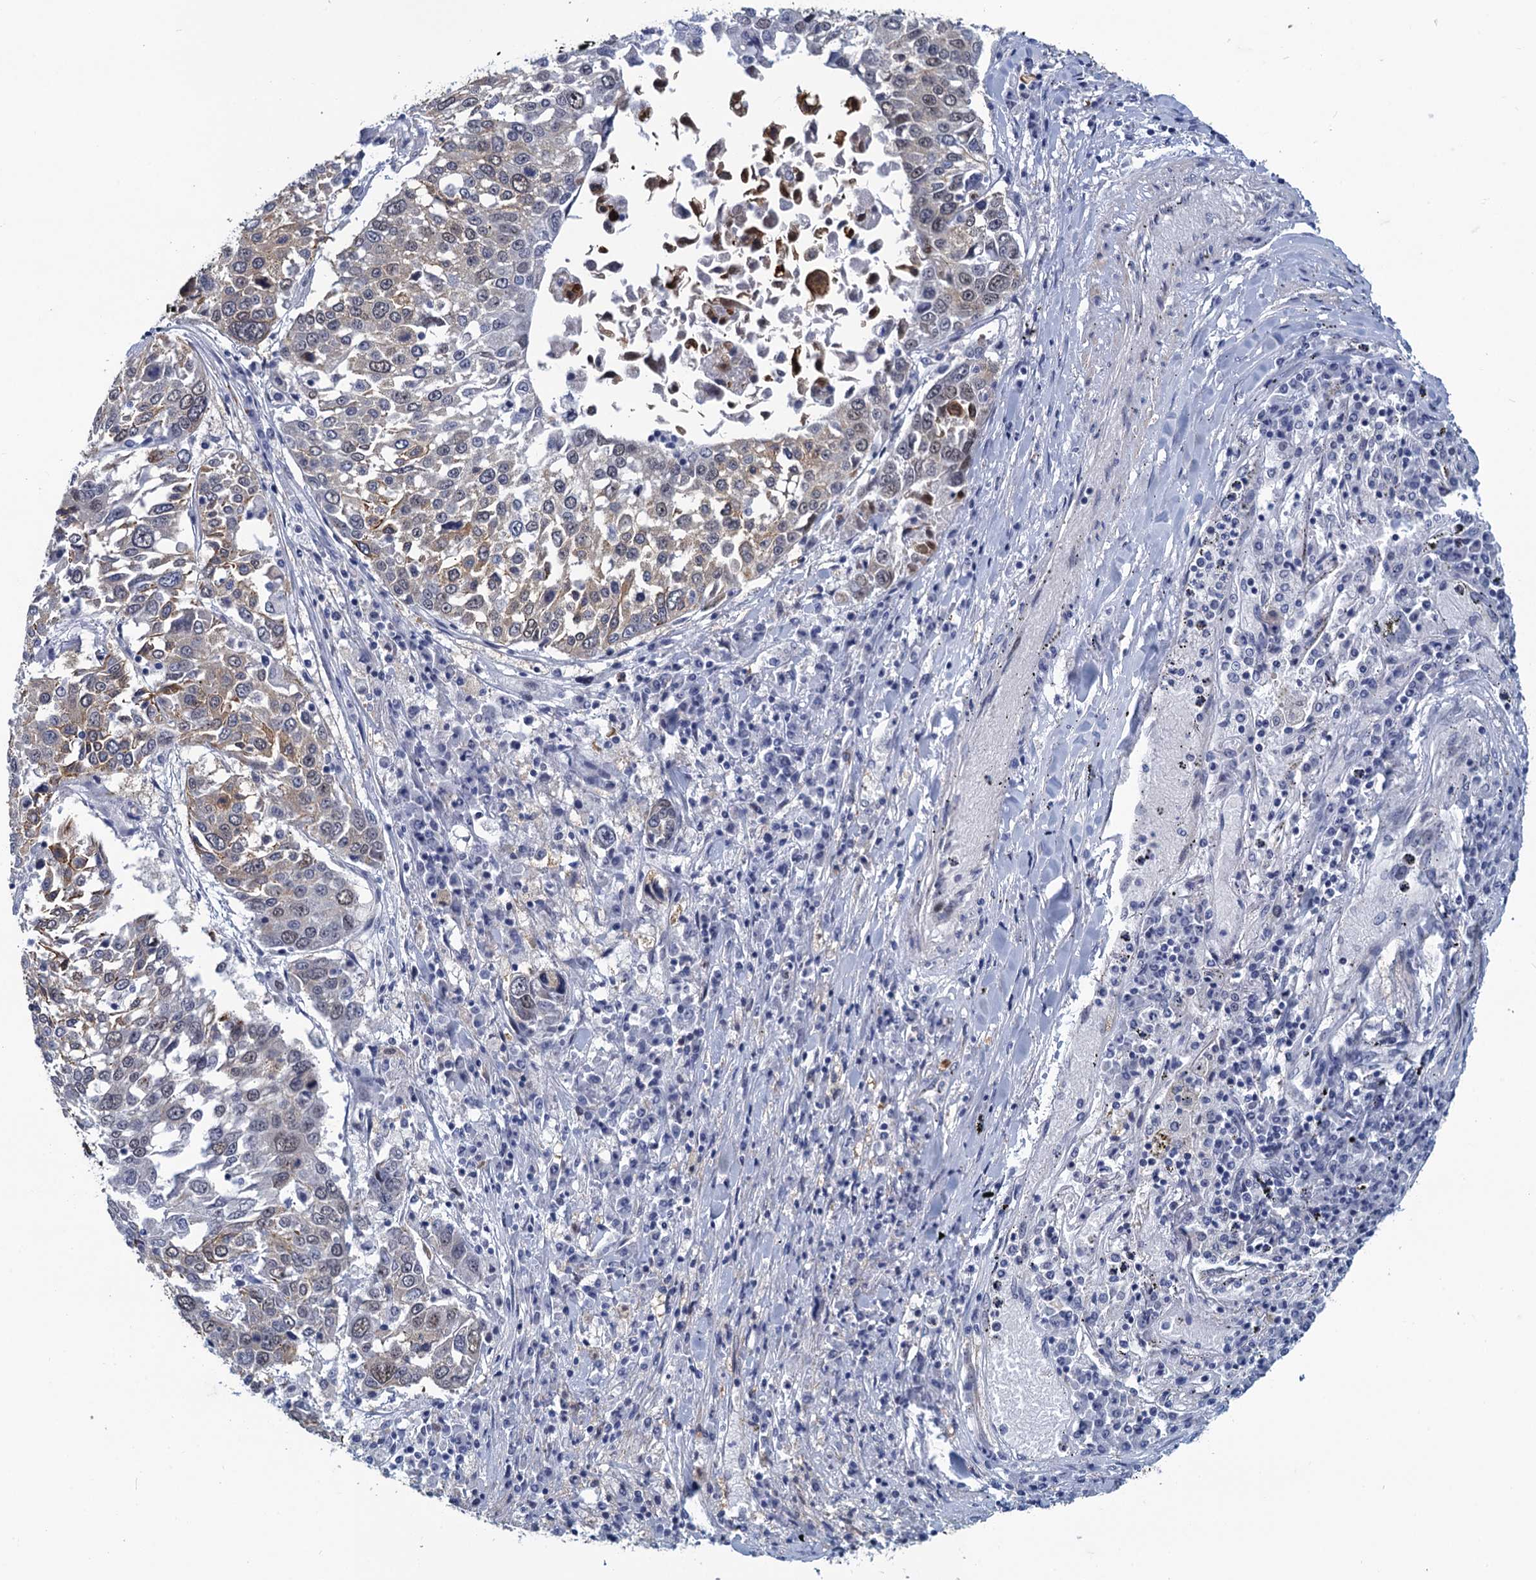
{"staining": {"intensity": "weak", "quantity": "<25%", "location": "cytoplasmic/membranous"}, "tissue": "lung cancer", "cell_type": "Tumor cells", "image_type": "cancer", "snomed": [{"axis": "morphology", "description": "Squamous cell carcinoma, NOS"}, {"axis": "topography", "description": "Lung"}], "caption": "A high-resolution image shows IHC staining of lung cancer (squamous cell carcinoma), which exhibits no significant expression in tumor cells.", "gene": "GINS3", "patient": {"sex": "male", "age": 65}}